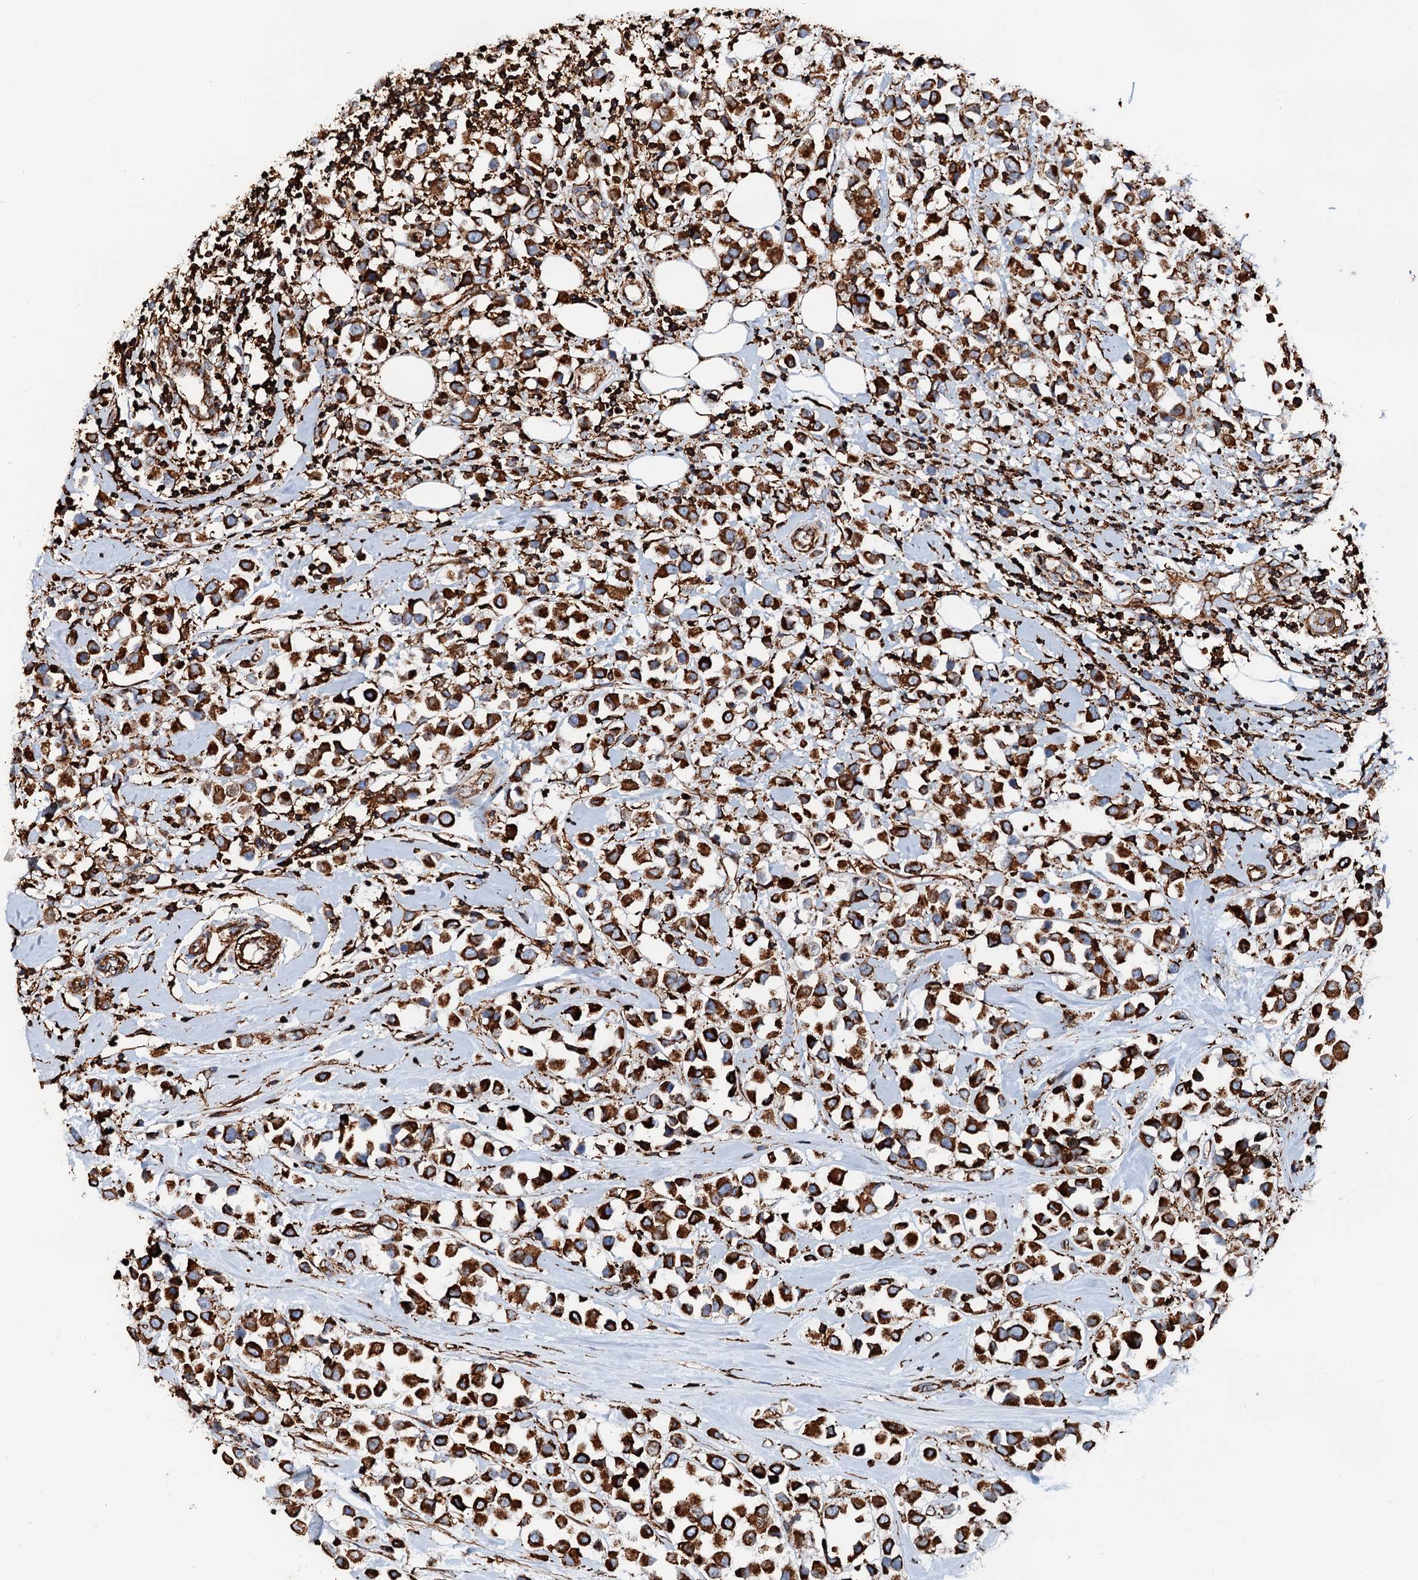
{"staining": {"intensity": "strong", "quantity": ">75%", "location": "cytoplasmic/membranous"}, "tissue": "breast cancer", "cell_type": "Tumor cells", "image_type": "cancer", "snomed": [{"axis": "morphology", "description": "Duct carcinoma"}, {"axis": "topography", "description": "Breast"}], "caption": "Human breast cancer (infiltrating ductal carcinoma) stained with a brown dye reveals strong cytoplasmic/membranous positive staining in approximately >75% of tumor cells.", "gene": "INTS10", "patient": {"sex": "female", "age": 61}}